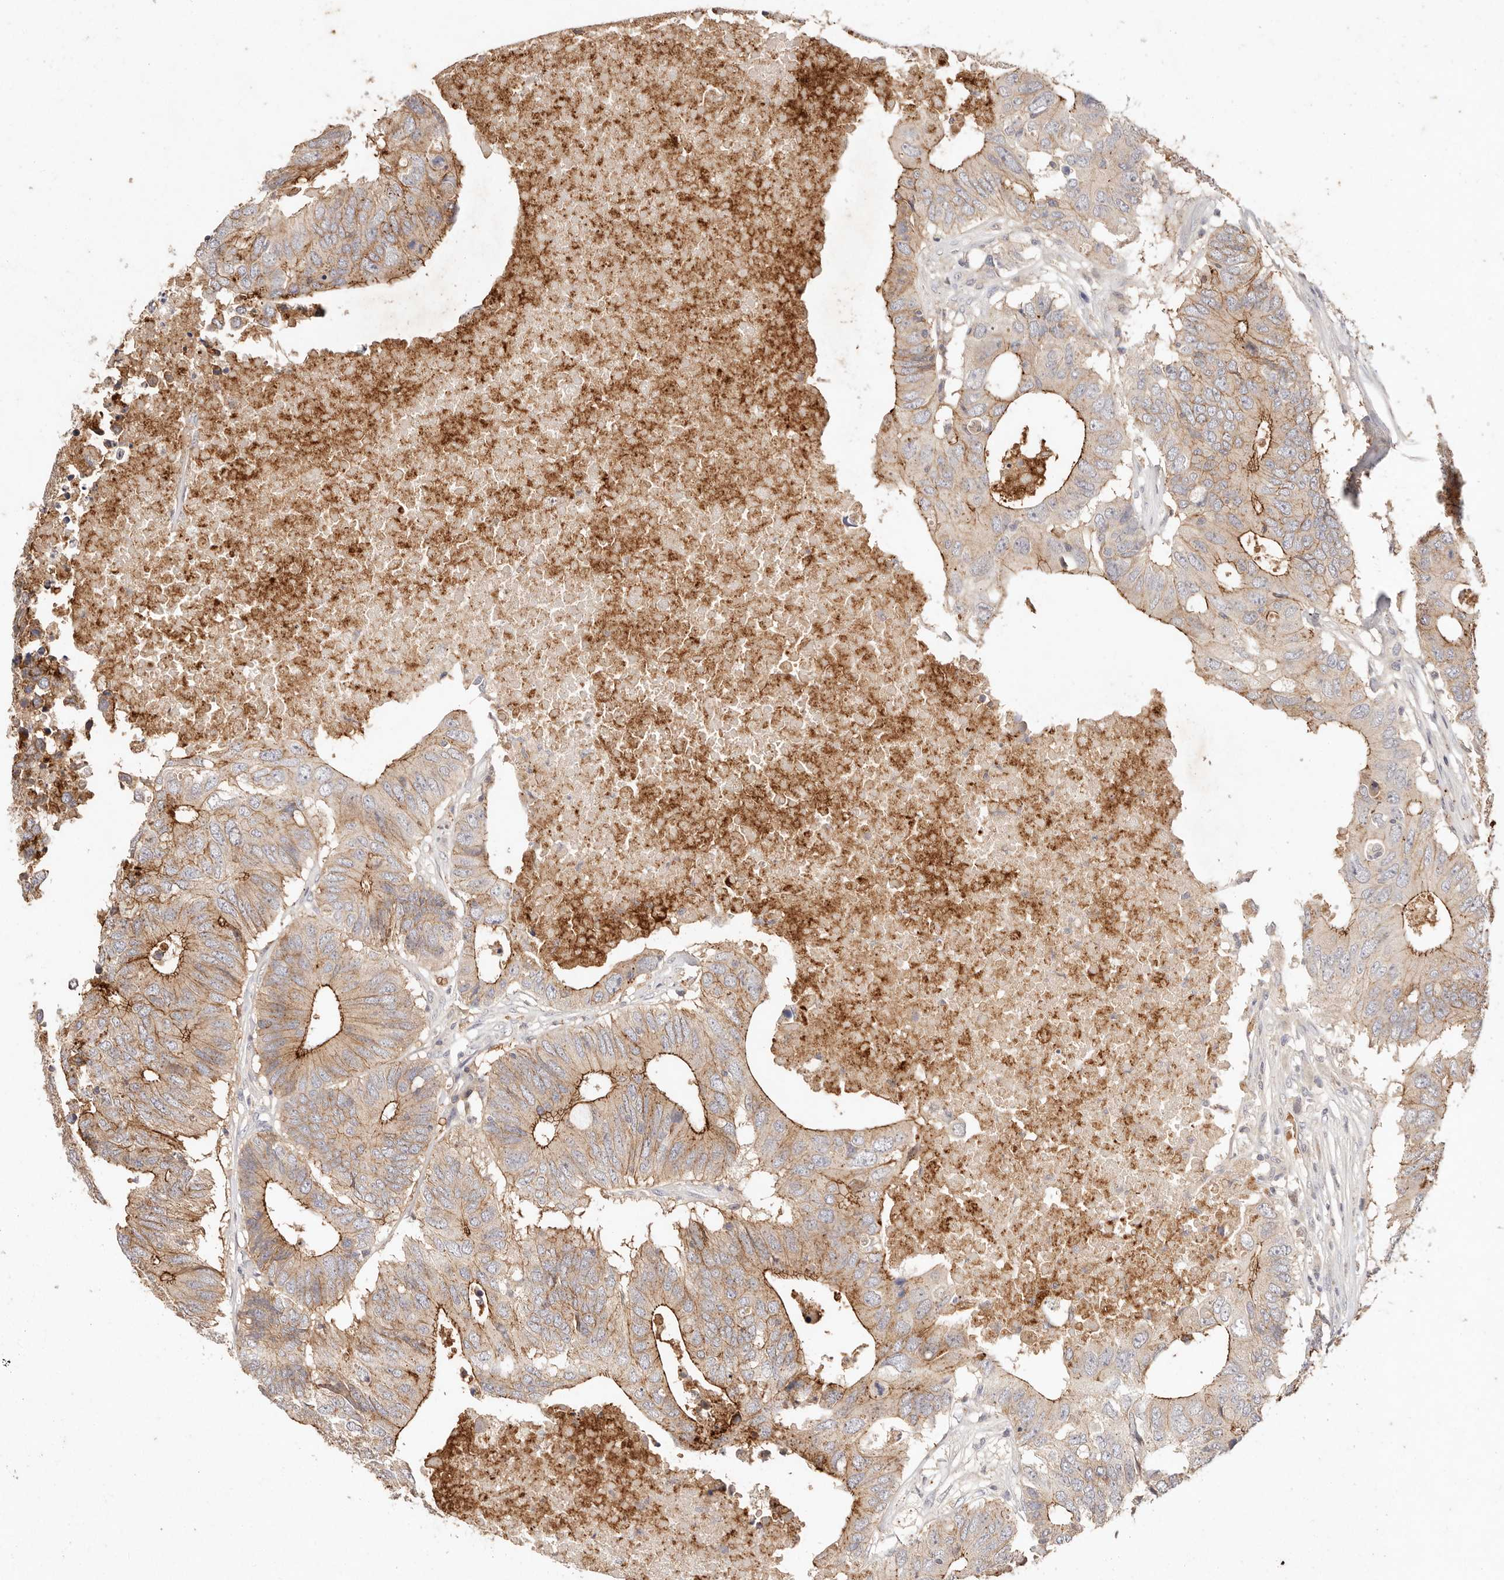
{"staining": {"intensity": "moderate", "quantity": ">75%", "location": "cytoplasmic/membranous"}, "tissue": "colorectal cancer", "cell_type": "Tumor cells", "image_type": "cancer", "snomed": [{"axis": "morphology", "description": "Adenocarcinoma, NOS"}, {"axis": "topography", "description": "Colon"}], "caption": "Adenocarcinoma (colorectal) stained for a protein (brown) displays moderate cytoplasmic/membranous positive staining in about >75% of tumor cells.", "gene": "CXADR", "patient": {"sex": "male", "age": 71}}